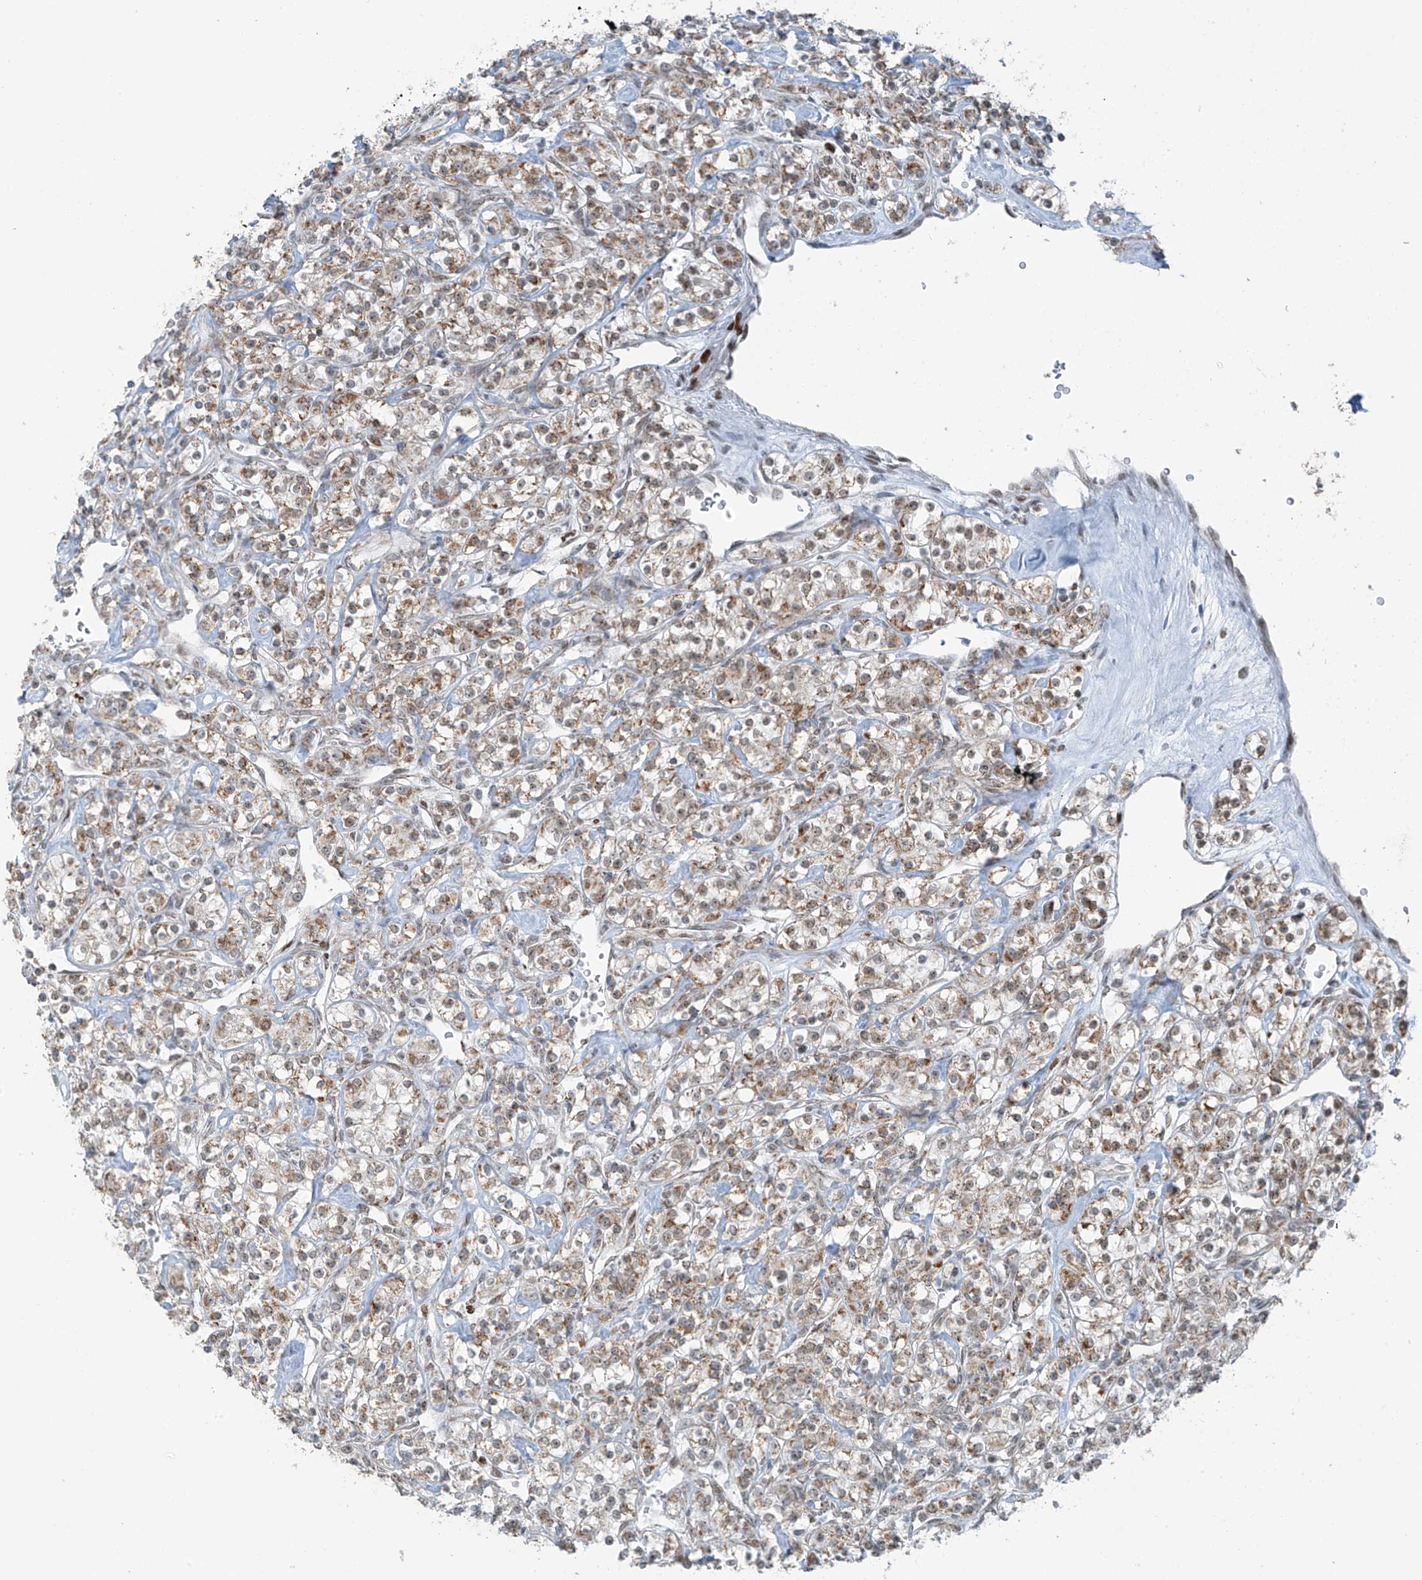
{"staining": {"intensity": "moderate", "quantity": ">75%", "location": "cytoplasmic/membranous,nuclear"}, "tissue": "renal cancer", "cell_type": "Tumor cells", "image_type": "cancer", "snomed": [{"axis": "morphology", "description": "Adenocarcinoma, NOS"}, {"axis": "topography", "description": "Kidney"}], "caption": "High-magnification brightfield microscopy of adenocarcinoma (renal) stained with DAB (3,3'-diaminobenzidine) (brown) and counterstained with hematoxylin (blue). tumor cells exhibit moderate cytoplasmic/membranous and nuclear positivity is present in about>75% of cells. (DAB (3,3'-diaminobenzidine) IHC with brightfield microscopy, high magnification).", "gene": "WRNIP1", "patient": {"sex": "male", "age": 77}}